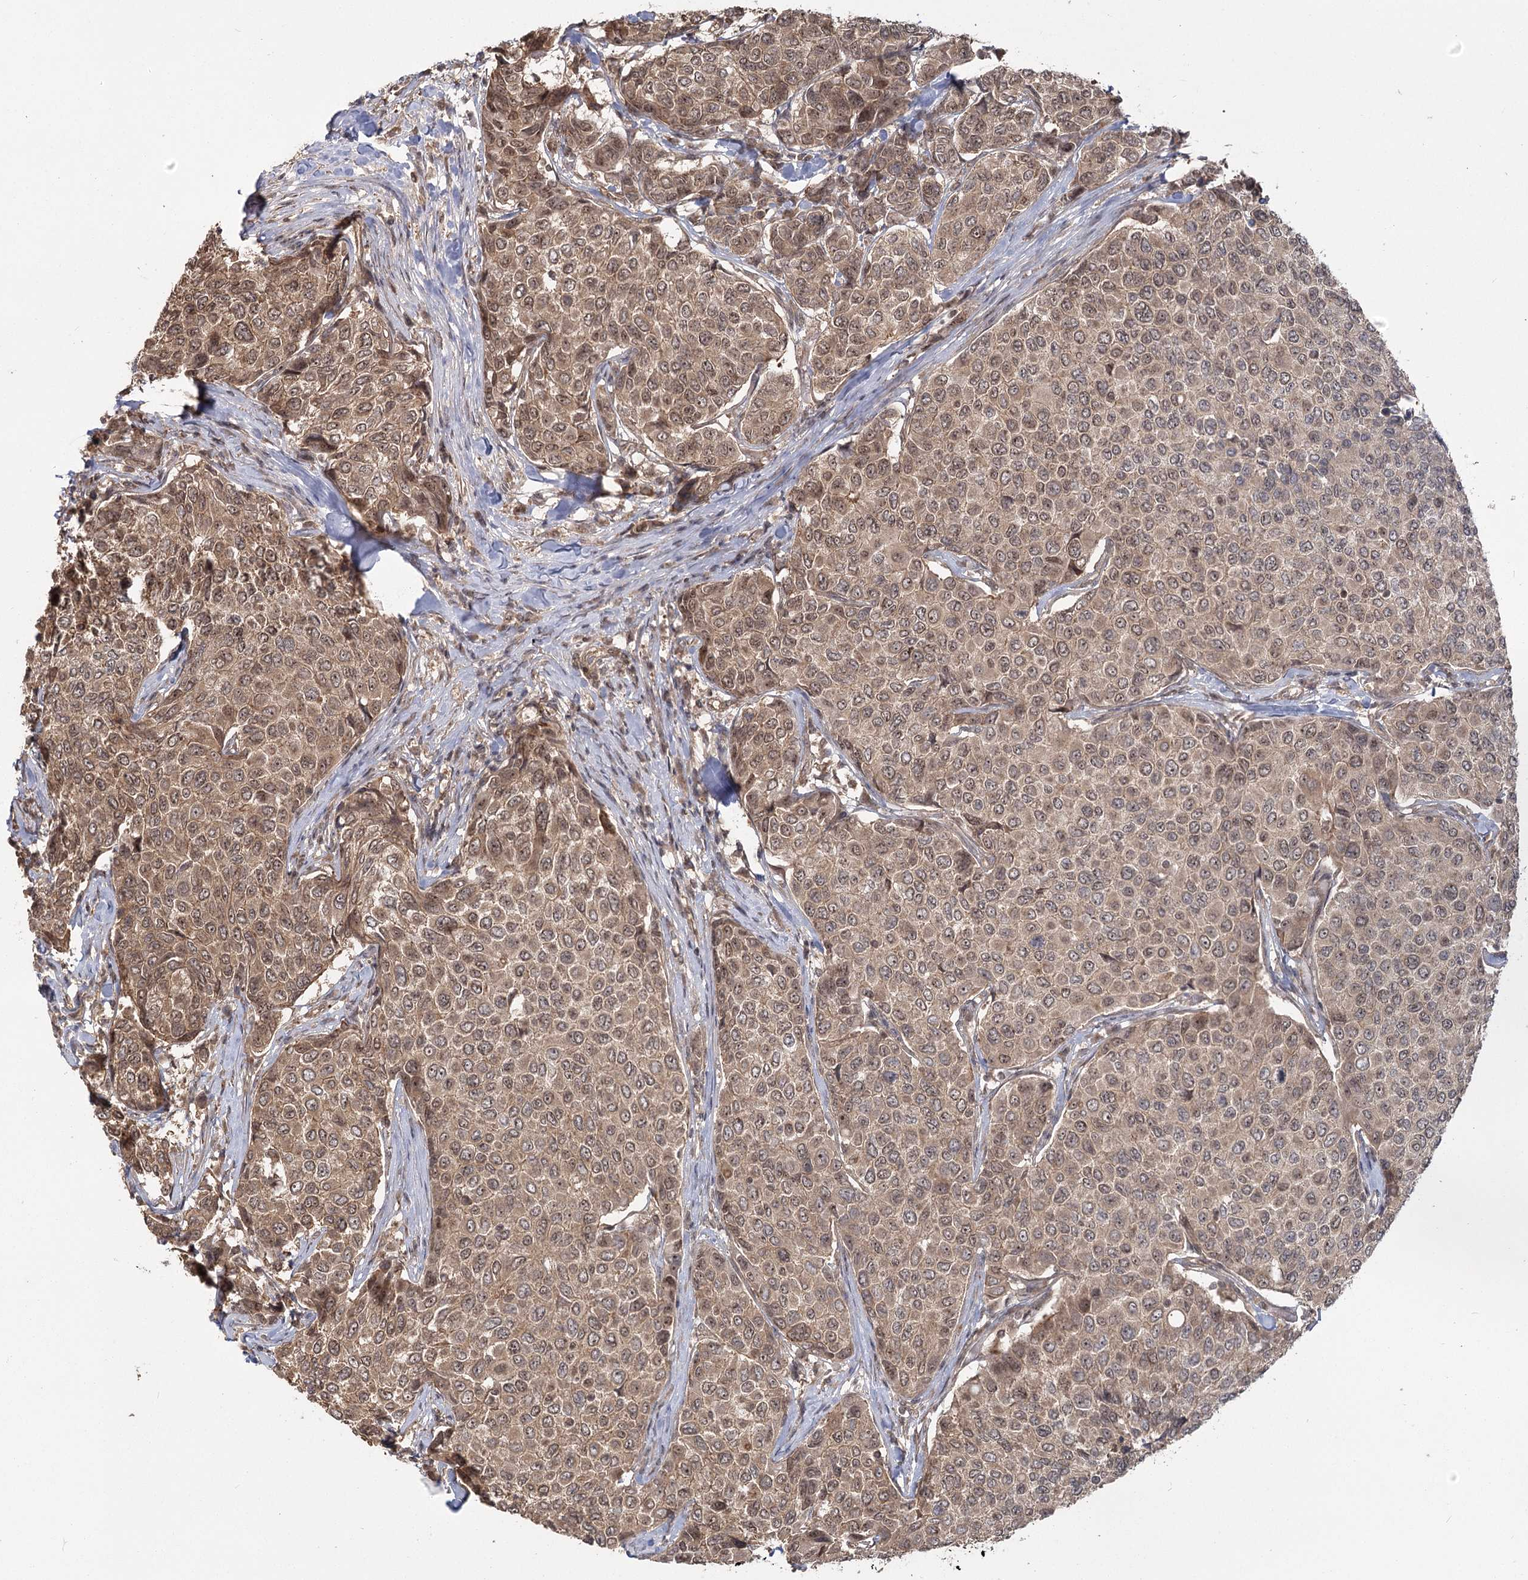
{"staining": {"intensity": "moderate", "quantity": ">75%", "location": "cytoplasmic/membranous,nuclear"}, "tissue": "breast cancer", "cell_type": "Tumor cells", "image_type": "cancer", "snomed": [{"axis": "morphology", "description": "Duct carcinoma"}, {"axis": "topography", "description": "Breast"}], "caption": "Immunohistochemistry of human breast cancer exhibits medium levels of moderate cytoplasmic/membranous and nuclear staining in approximately >75% of tumor cells.", "gene": "R3HDM2", "patient": {"sex": "female", "age": 55}}